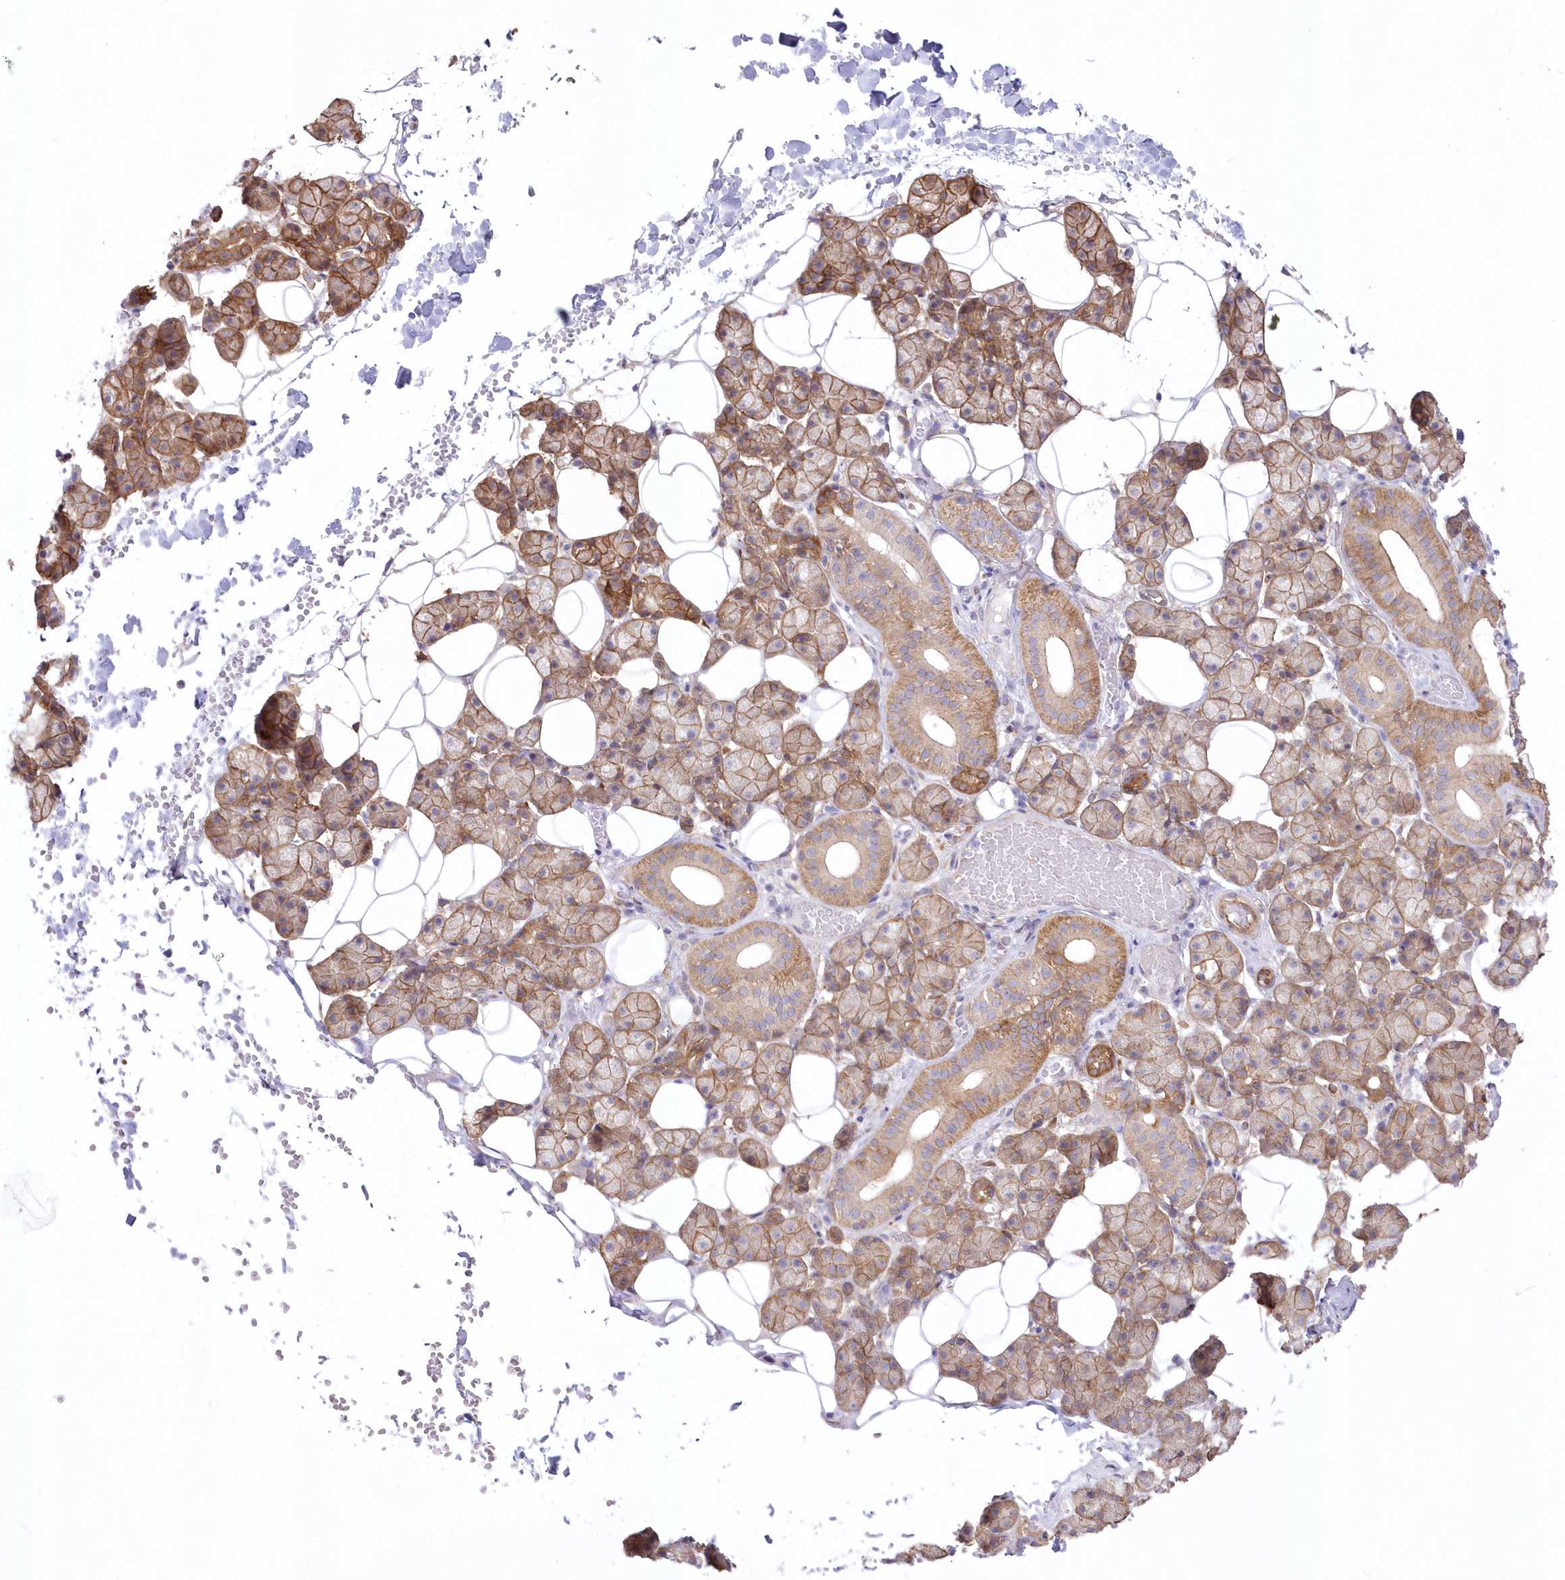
{"staining": {"intensity": "moderate", "quantity": ">75%", "location": "cytoplasmic/membranous"}, "tissue": "salivary gland", "cell_type": "Glandular cells", "image_type": "normal", "snomed": [{"axis": "morphology", "description": "Normal tissue, NOS"}, {"axis": "topography", "description": "Salivary gland"}], "caption": "A brown stain shows moderate cytoplasmic/membranous positivity of a protein in glandular cells of unremarkable human salivary gland.", "gene": "SH3PXD2B", "patient": {"sex": "female", "age": 33}}